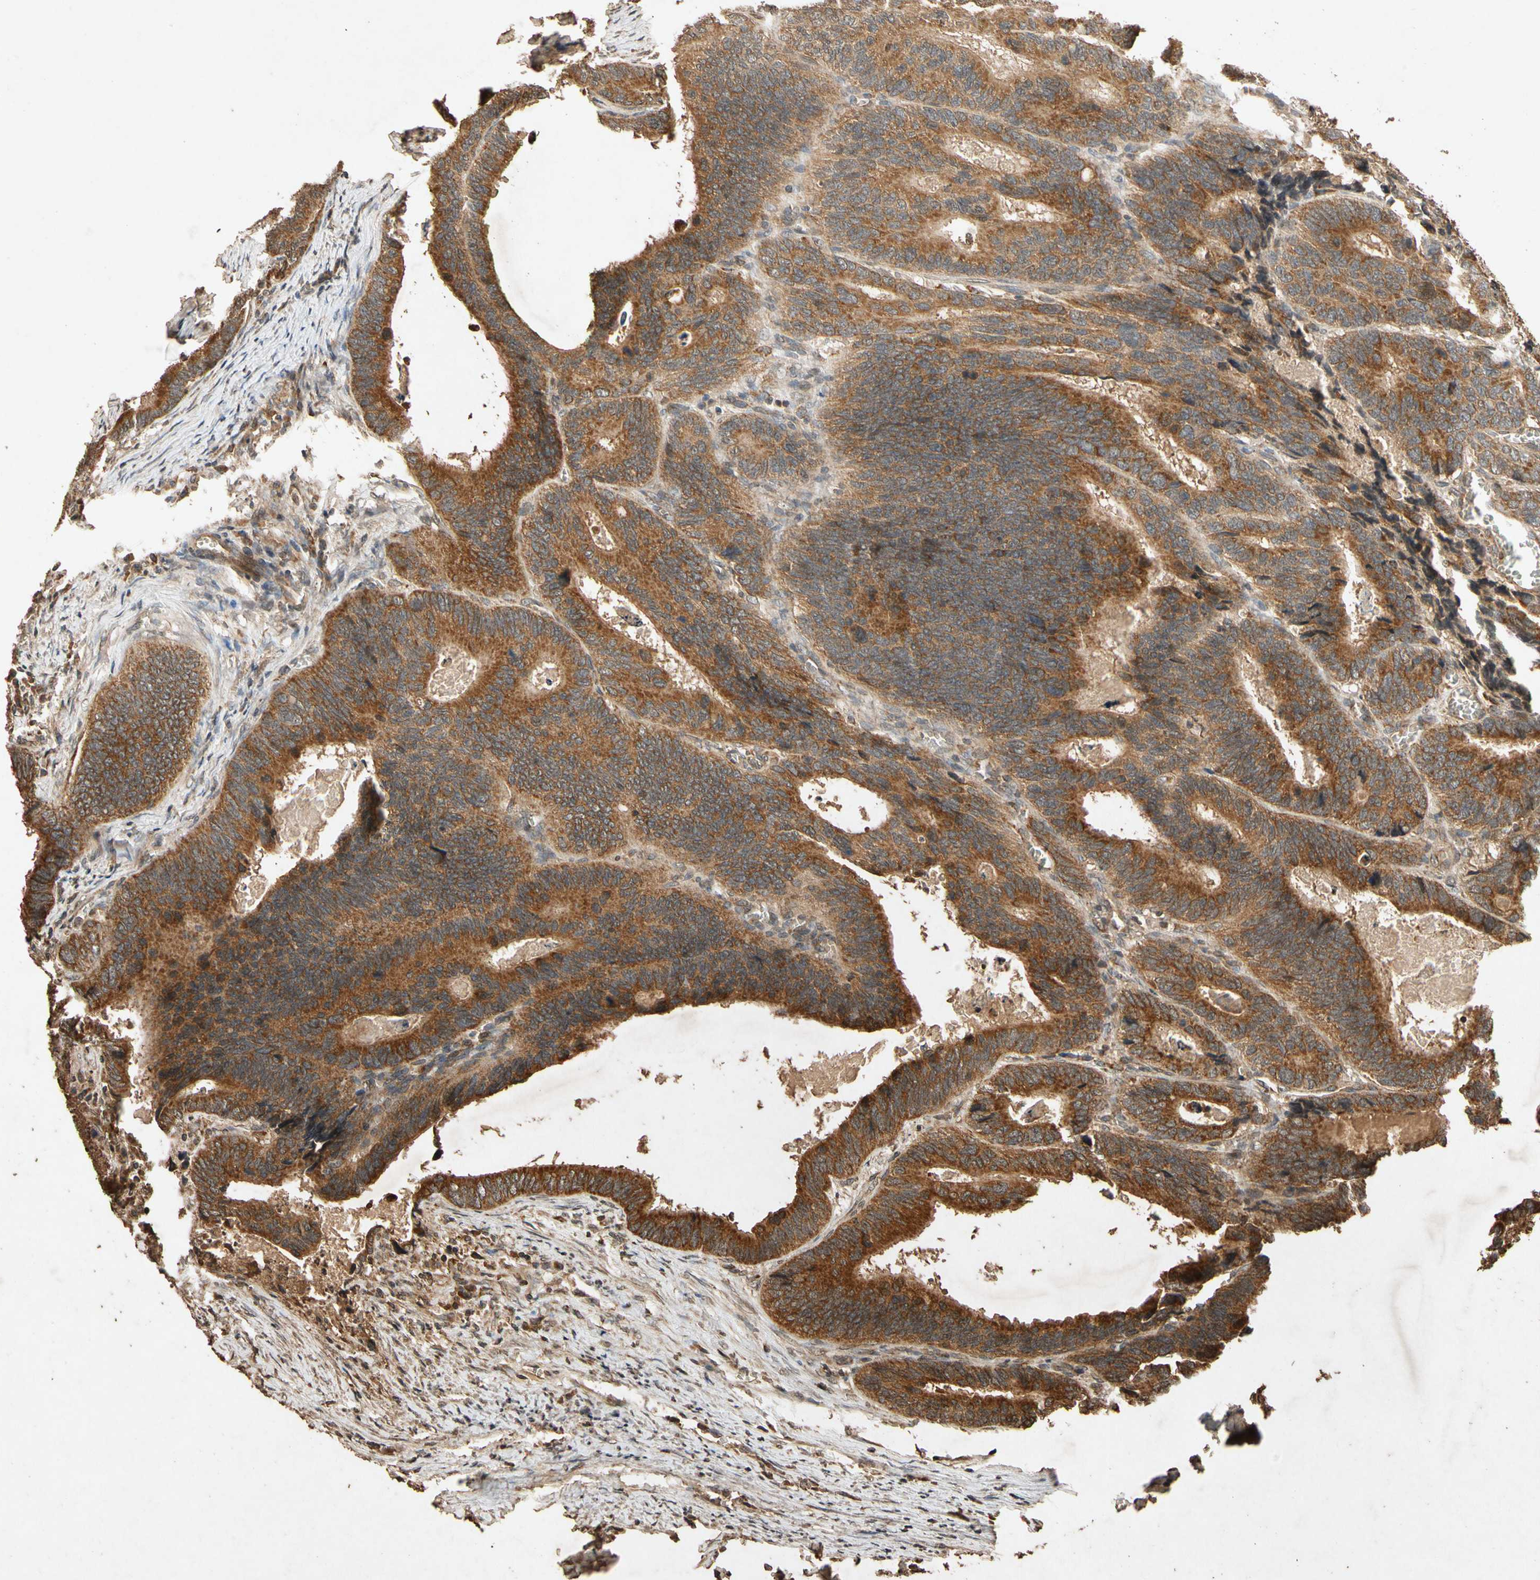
{"staining": {"intensity": "strong", "quantity": ">75%", "location": "cytoplasmic/membranous"}, "tissue": "colorectal cancer", "cell_type": "Tumor cells", "image_type": "cancer", "snomed": [{"axis": "morphology", "description": "Adenocarcinoma, NOS"}, {"axis": "topography", "description": "Colon"}], "caption": "Protein staining of colorectal cancer (adenocarcinoma) tissue exhibits strong cytoplasmic/membranous staining in approximately >75% of tumor cells. The staining was performed using DAB to visualize the protein expression in brown, while the nuclei were stained in blue with hematoxylin (Magnification: 20x).", "gene": "TXN2", "patient": {"sex": "male", "age": 72}}